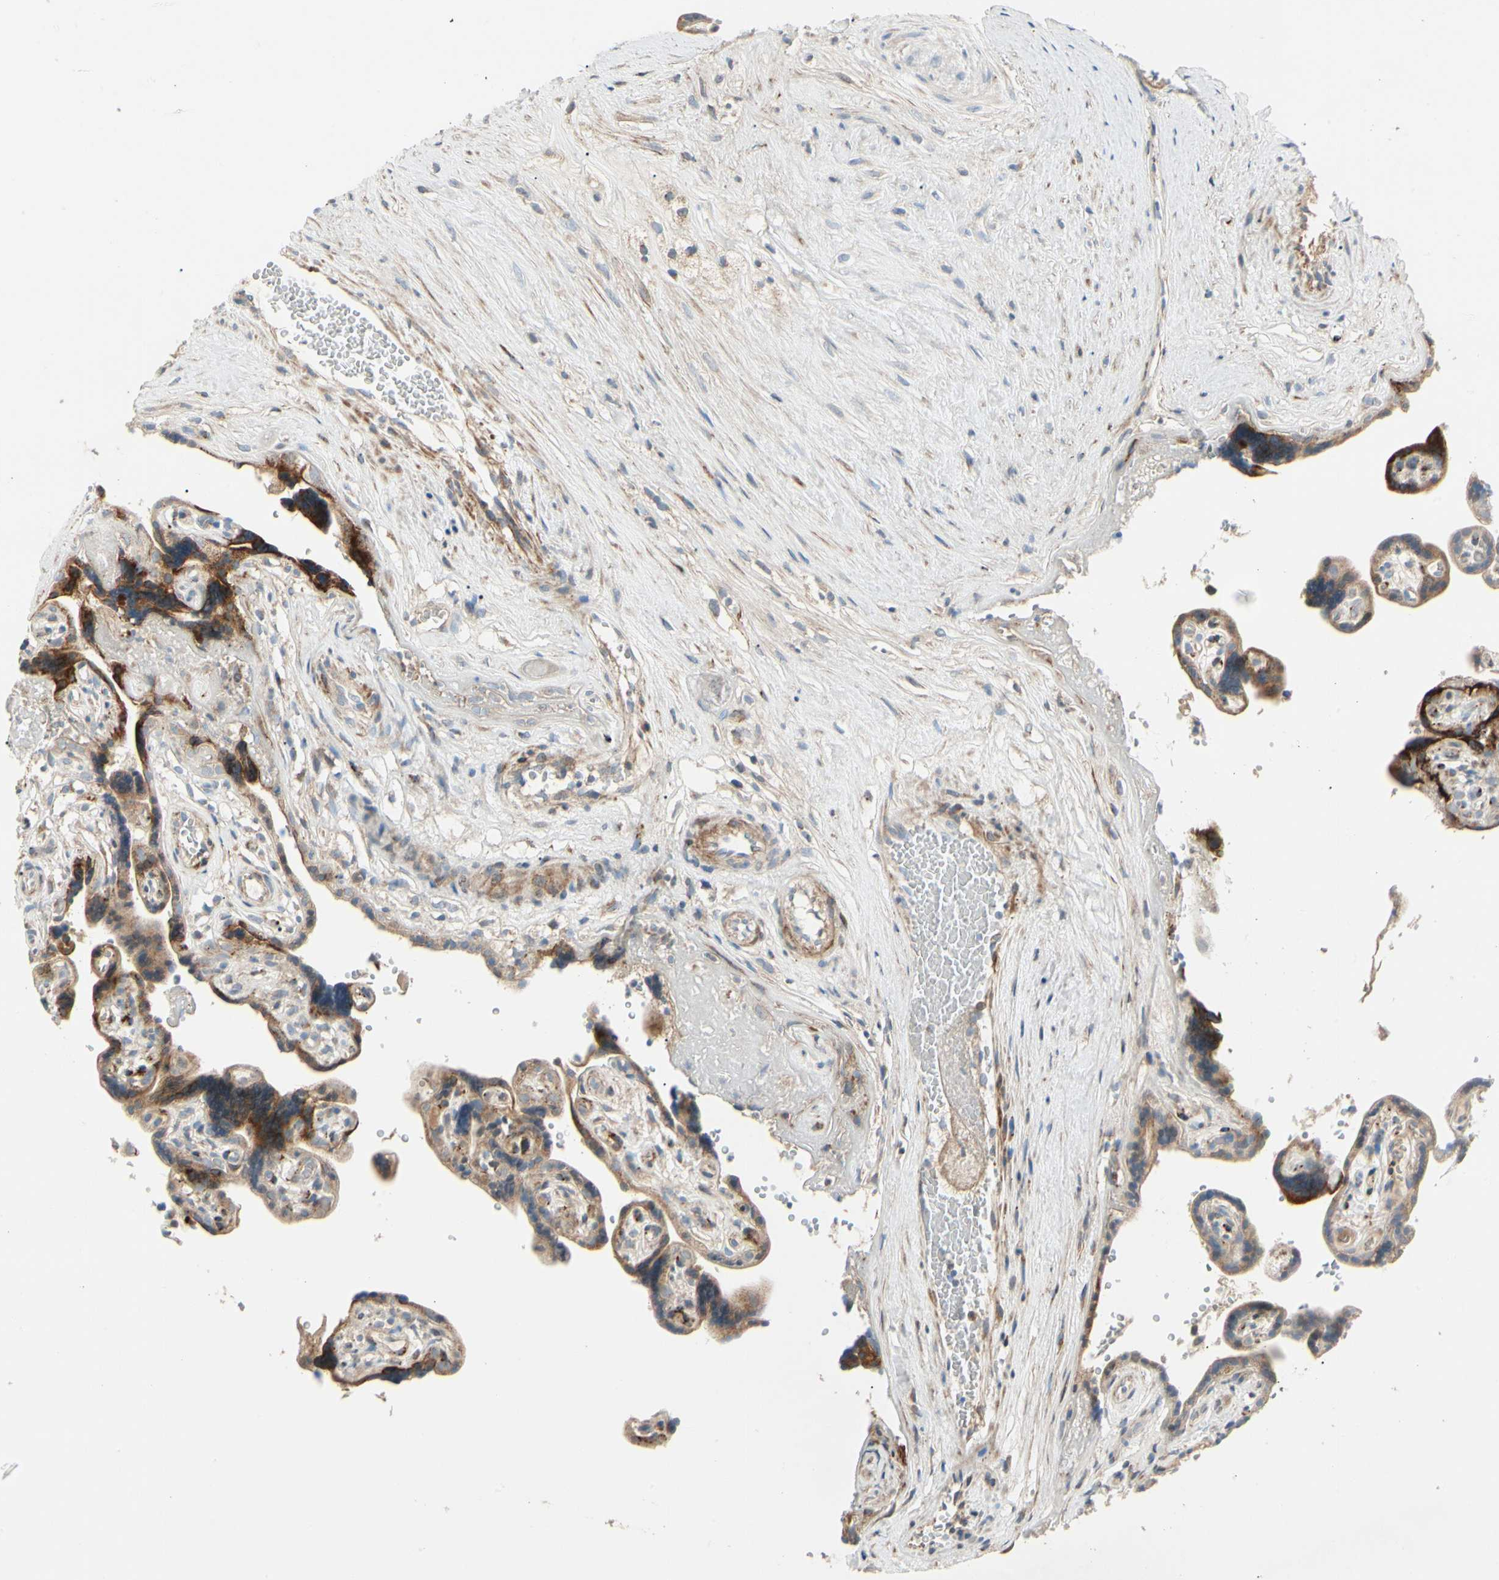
{"staining": {"intensity": "weak", "quantity": ">75%", "location": "cytoplasmic/membranous"}, "tissue": "placenta", "cell_type": "Decidual cells", "image_type": "normal", "snomed": [{"axis": "morphology", "description": "Normal tissue, NOS"}, {"axis": "topography", "description": "Placenta"}], "caption": "Brown immunohistochemical staining in normal placenta demonstrates weak cytoplasmic/membranous expression in about >75% of decidual cells. (brown staining indicates protein expression, while blue staining denotes nuclei).", "gene": "MRPL9", "patient": {"sex": "female", "age": 30}}